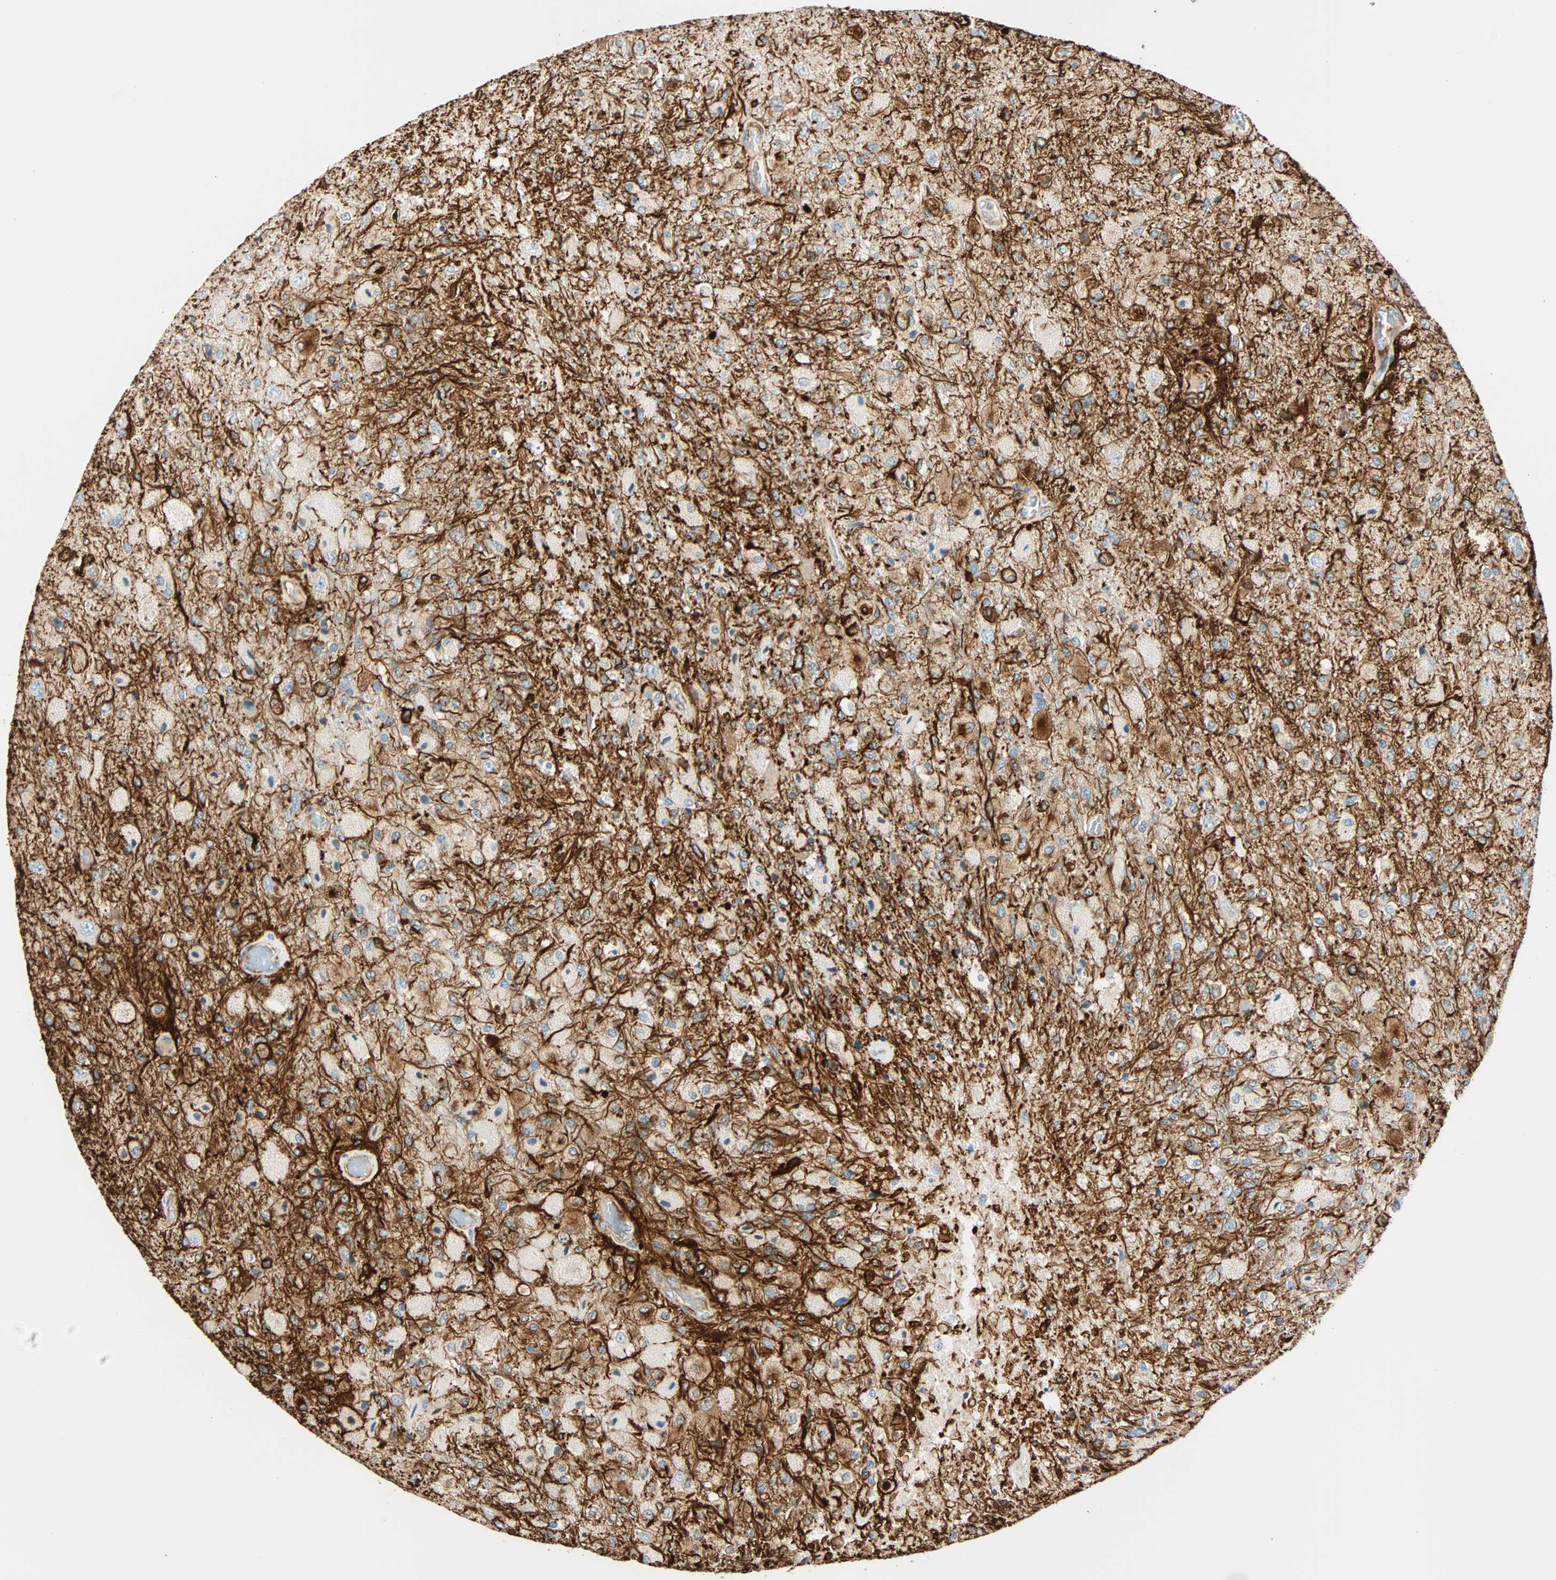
{"staining": {"intensity": "moderate", "quantity": "25%-75%", "location": "cytoplasmic/membranous"}, "tissue": "glioma", "cell_type": "Tumor cells", "image_type": "cancer", "snomed": [{"axis": "morphology", "description": "Normal tissue, NOS"}, {"axis": "morphology", "description": "Glioma, malignant, High grade"}, {"axis": "topography", "description": "Cerebral cortex"}], "caption": "Glioma stained with DAB (3,3'-diaminobenzidine) IHC displays medium levels of moderate cytoplasmic/membranous staining in approximately 25%-75% of tumor cells. (IHC, brightfield microscopy, high magnification).", "gene": "NES", "patient": {"sex": "male", "age": 77}}